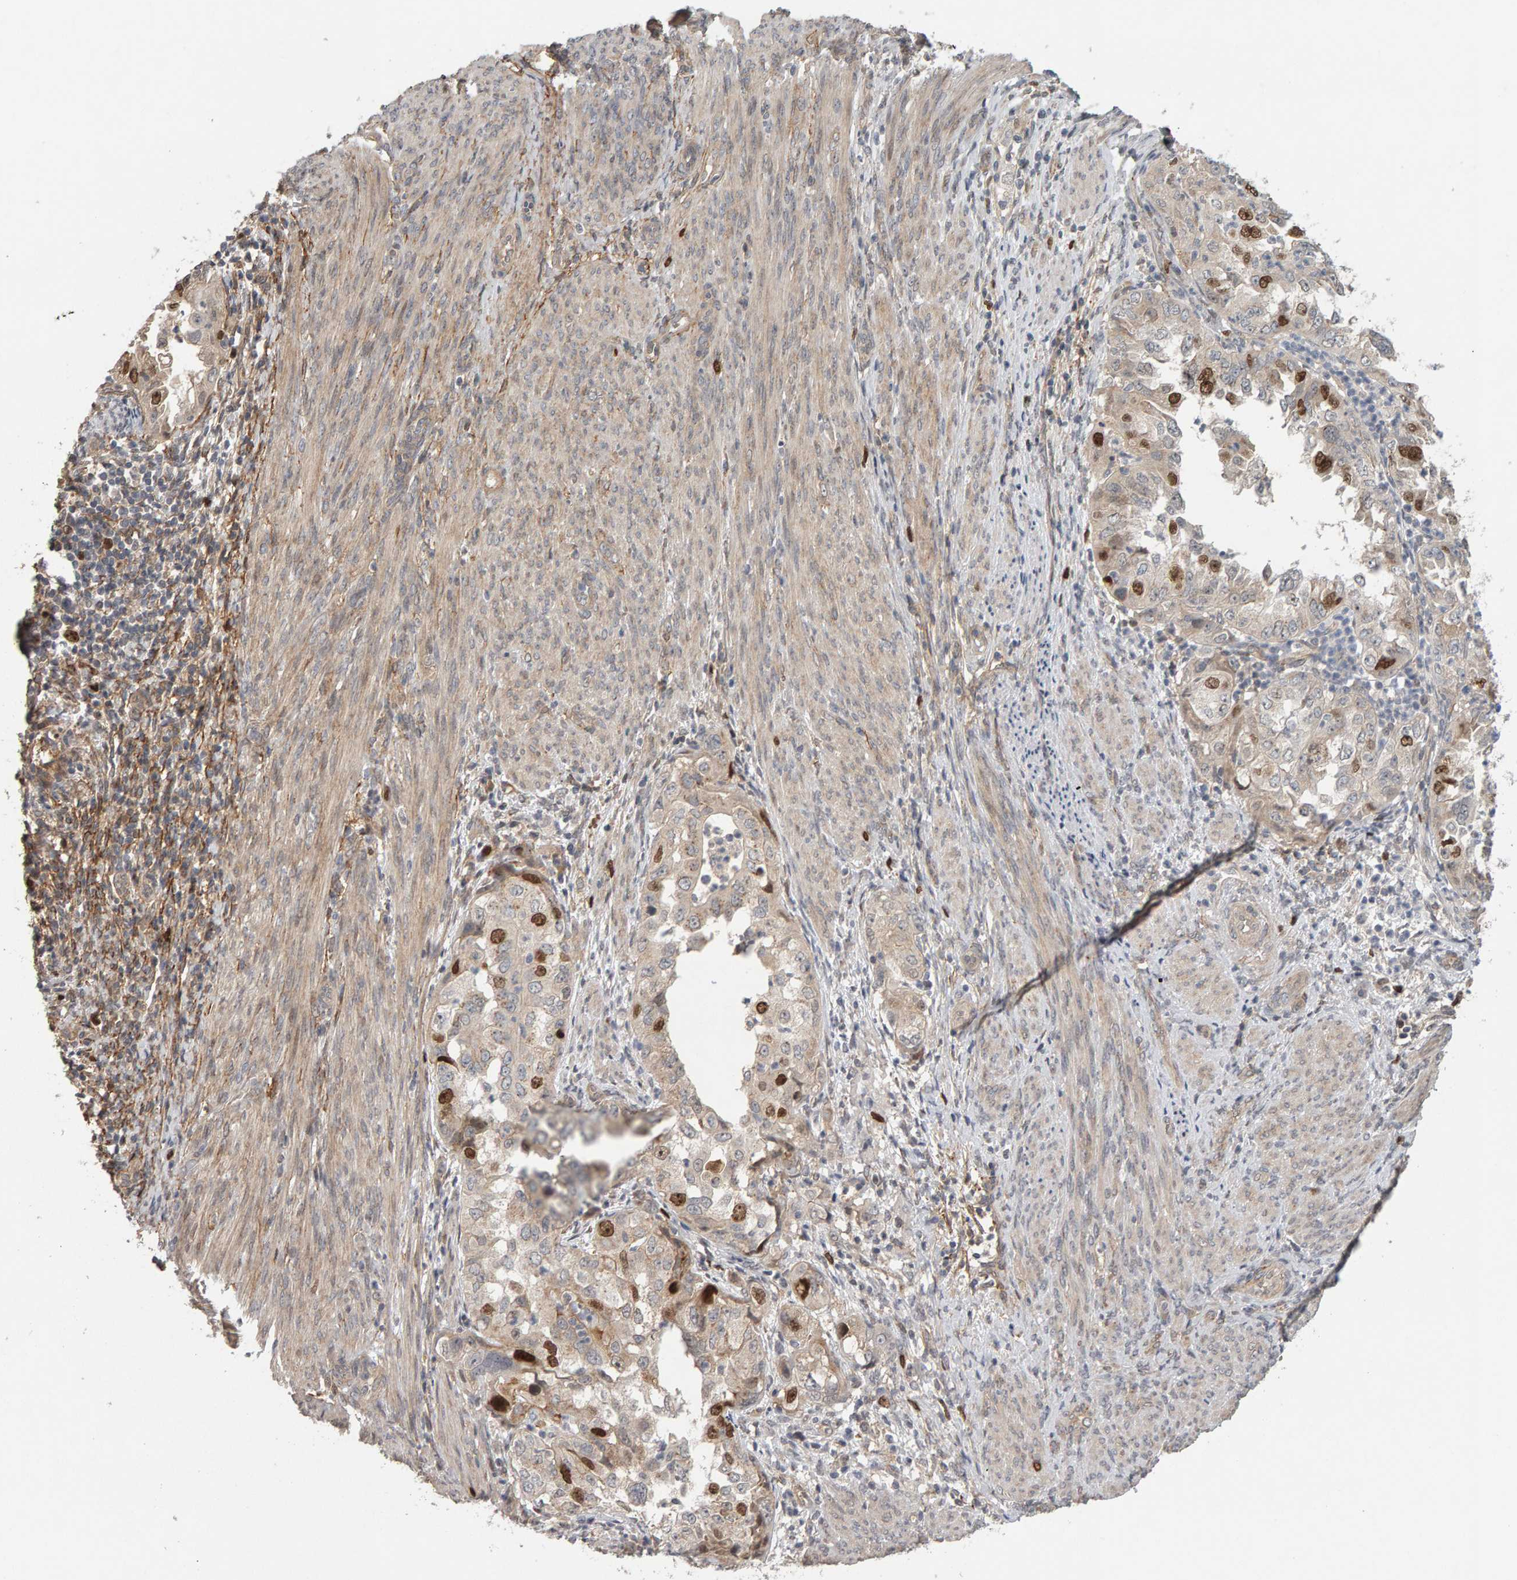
{"staining": {"intensity": "strong", "quantity": "<25%", "location": "cytoplasmic/membranous,nuclear"}, "tissue": "endometrial cancer", "cell_type": "Tumor cells", "image_type": "cancer", "snomed": [{"axis": "morphology", "description": "Adenocarcinoma, NOS"}, {"axis": "topography", "description": "Endometrium"}], "caption": "Adenocarcinoma (endometrial) tissue demonstrates strong cytoplasmic/membranous and nuclear expression in about <25% of tumor cells", "gene": "CDCA5", "patient": {"sex": "female", "age": 85}}